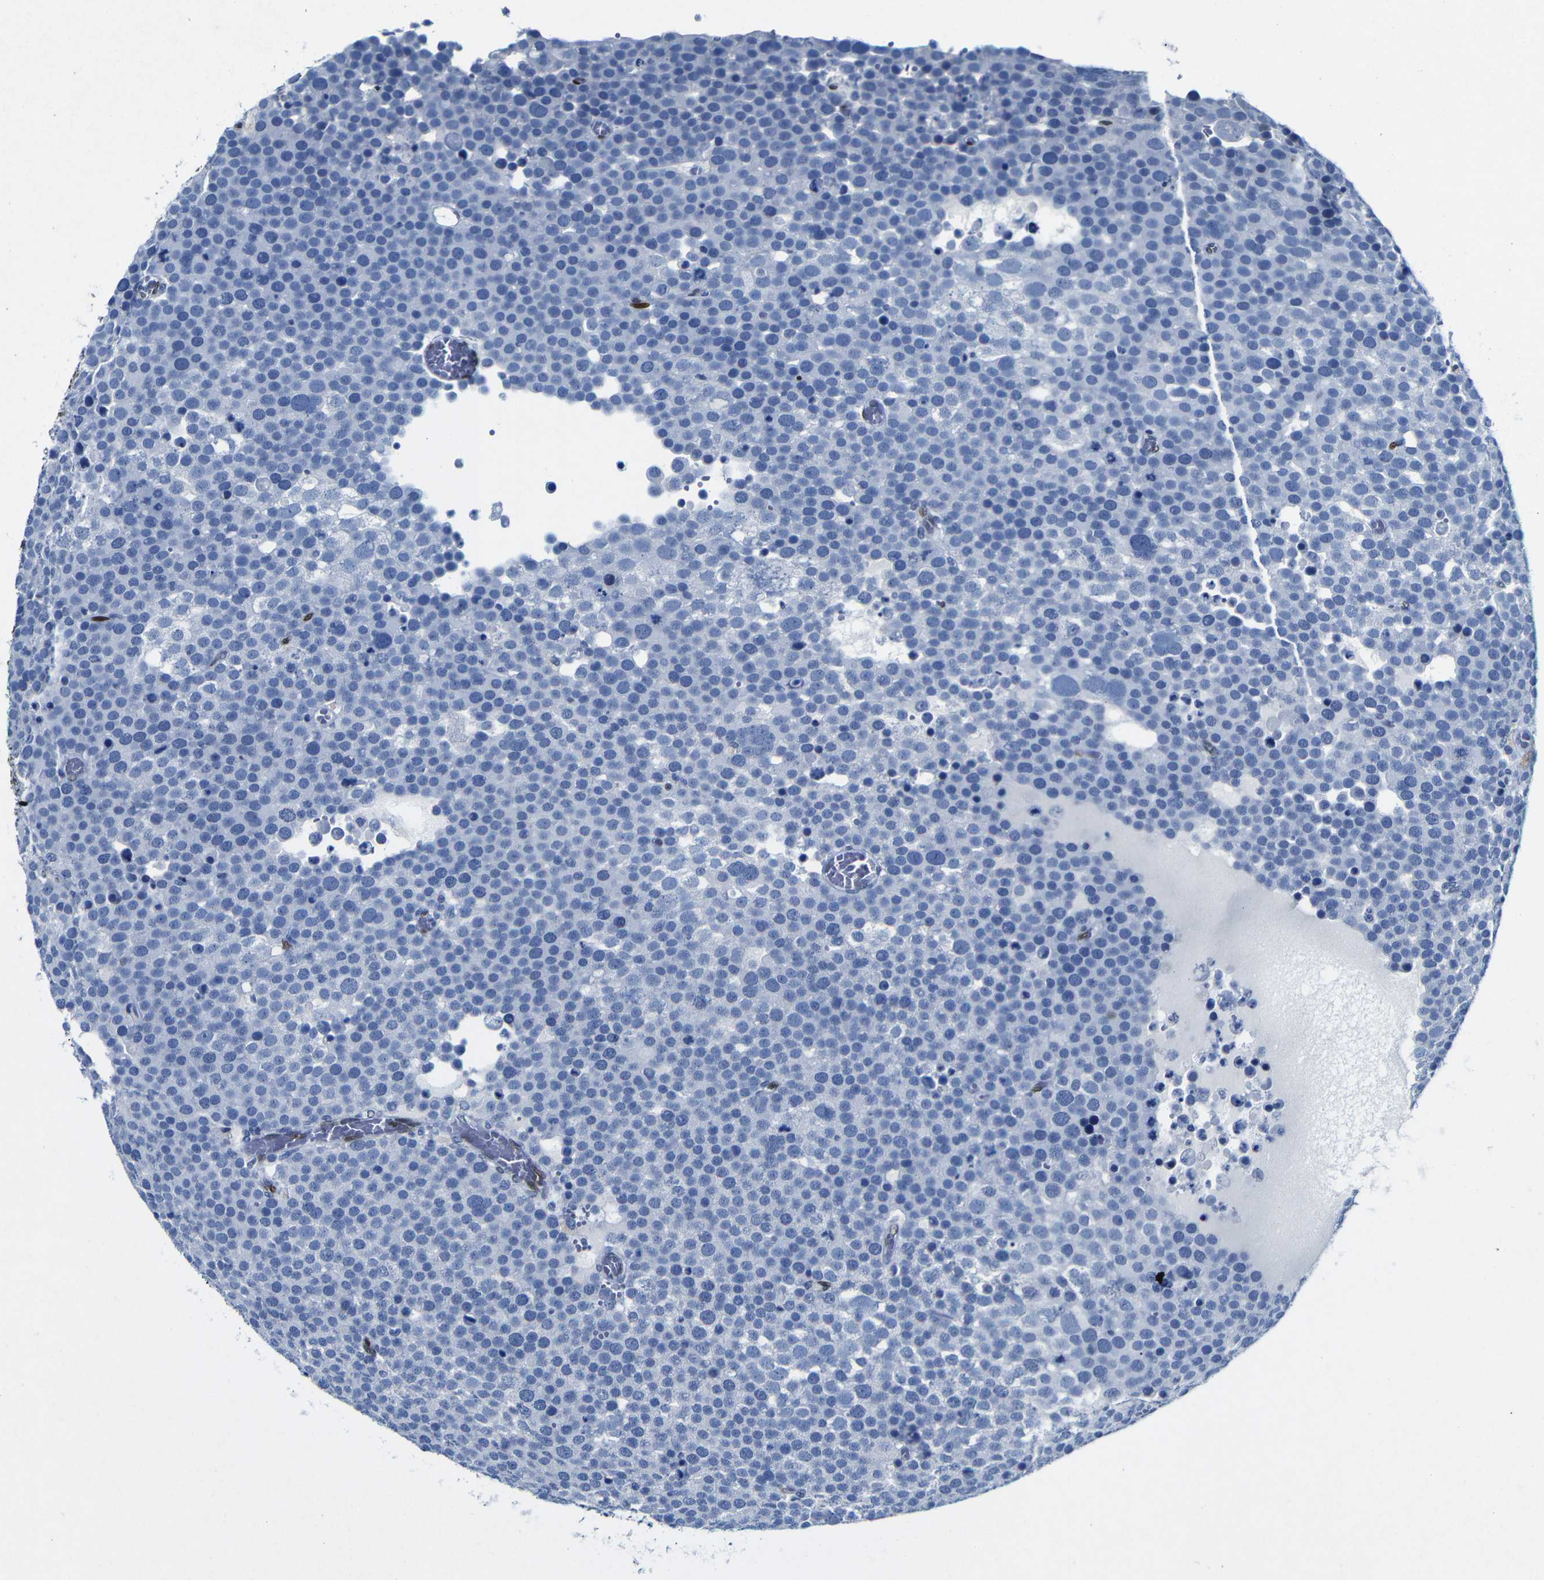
{"staining": {"intensity": "negative", "quantity": "none", "location": "none"}, "tissue": "testis cancer", "cell_type": "Tumor cells", "image_type": "cancer", "snomed": [{"axis": "morphology", "description": "Seminoma, NOS"}, {"axis": "topography", "description": "Testis"}], "caption": "The immunohistochemistry (IHC) photomicrograph has no significant staining in tumor cells of testis cancer (seminoma) tissue. (Immunohistochemistry, brightfield microscopy, high magnification).", "gene": "FOSL2", "patient": {"sex": "male", "age": 71}}